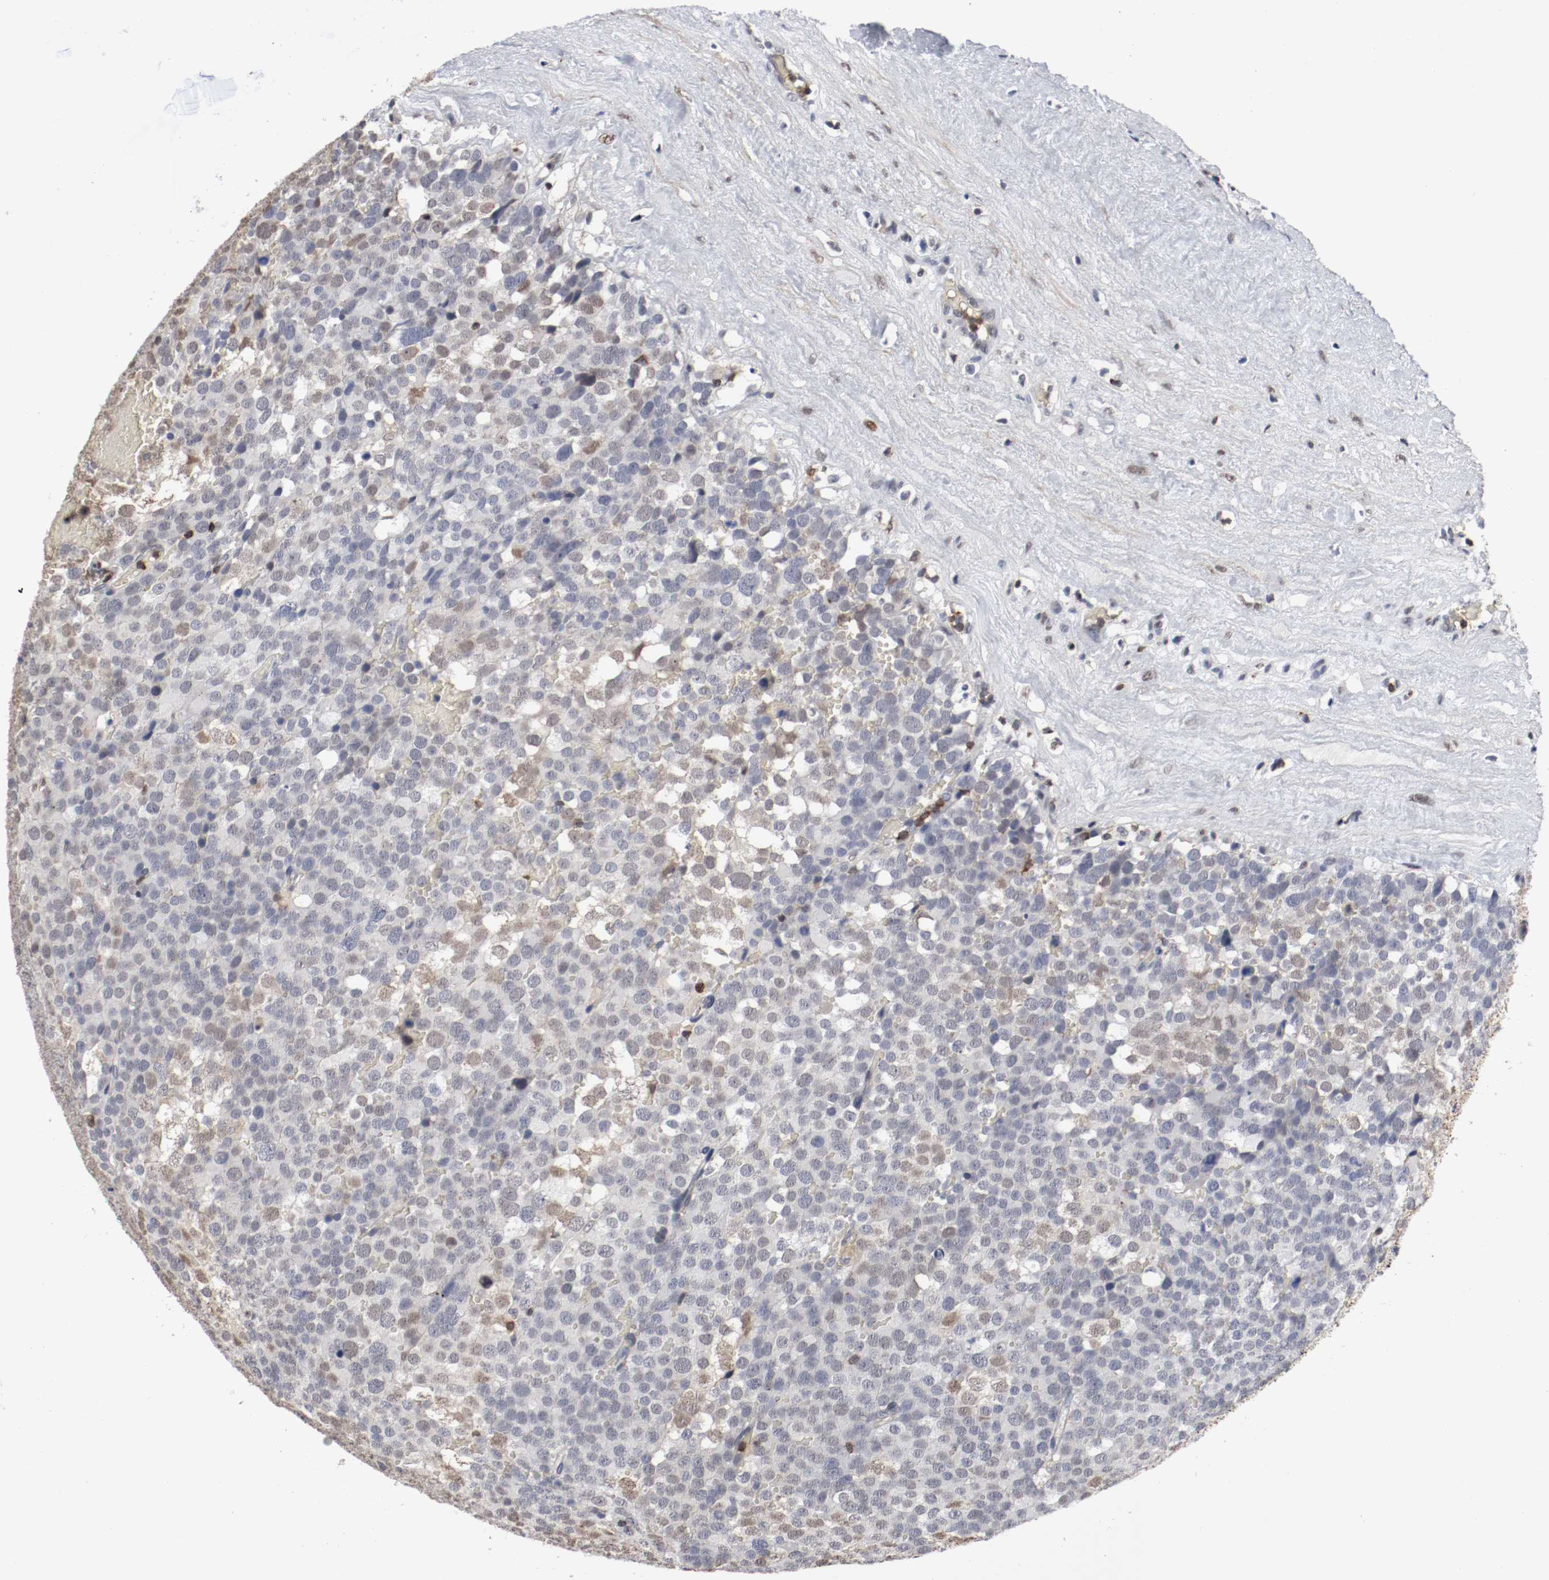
{"staining": {"intensity": "weak", "quantity": "<25%", "location": "nuclear"}, "tissue": "testis cancer", "cell_type": "Tumor cells", "image_type": "cancer", "snomed": [{"axis": "morphology", "description": "Seminoma, NOS"}, {"axis": "topography", "description": "Testis"}], "caption": "This image is of testis cancer (seminoma) stained with IHC to label a protein in brown with the nuclei are counter-stained blue. There is no positivity in tumor cells.", "gene": "JUND", "patient": {"sex": "male", "age": 71}}